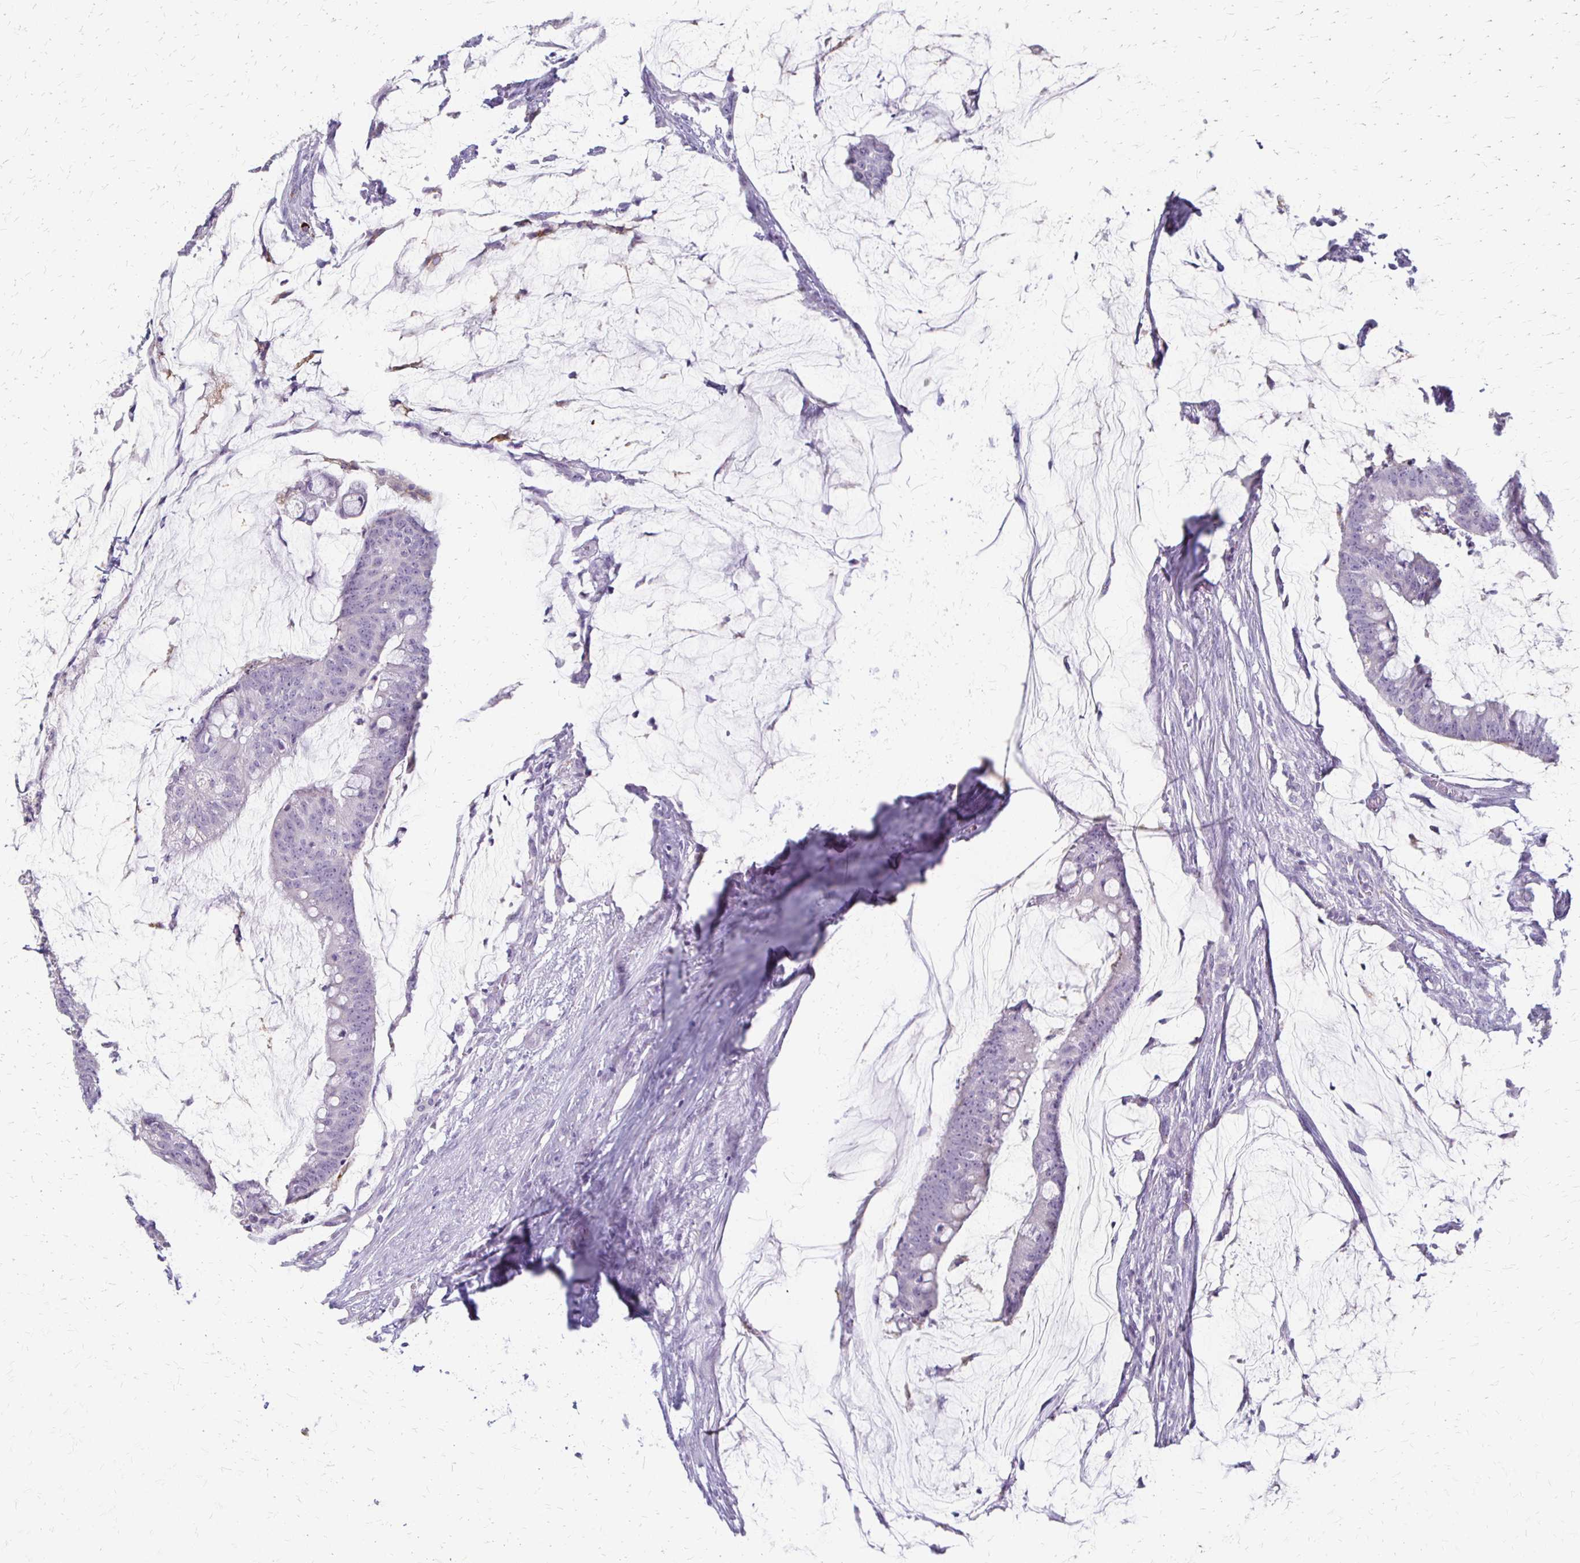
{"staining": {"intensity": "negative", "quantity": "none", "location": "none"}, "tissue": "colorectal cancer", "cell_type": "Tumor cells", "image_type": "cancer", "snomed": [{"axis": "morphology", "description": "Adenocarcinoma, NOS"}, {"axis": "topography", "description": "Colon"}], "caption": "Immunohistochemistry of human colorectal cancer displays no positivity in tumor cells.", "gene": "ACP5", "patient": {"sex": "male", "age": 62}}